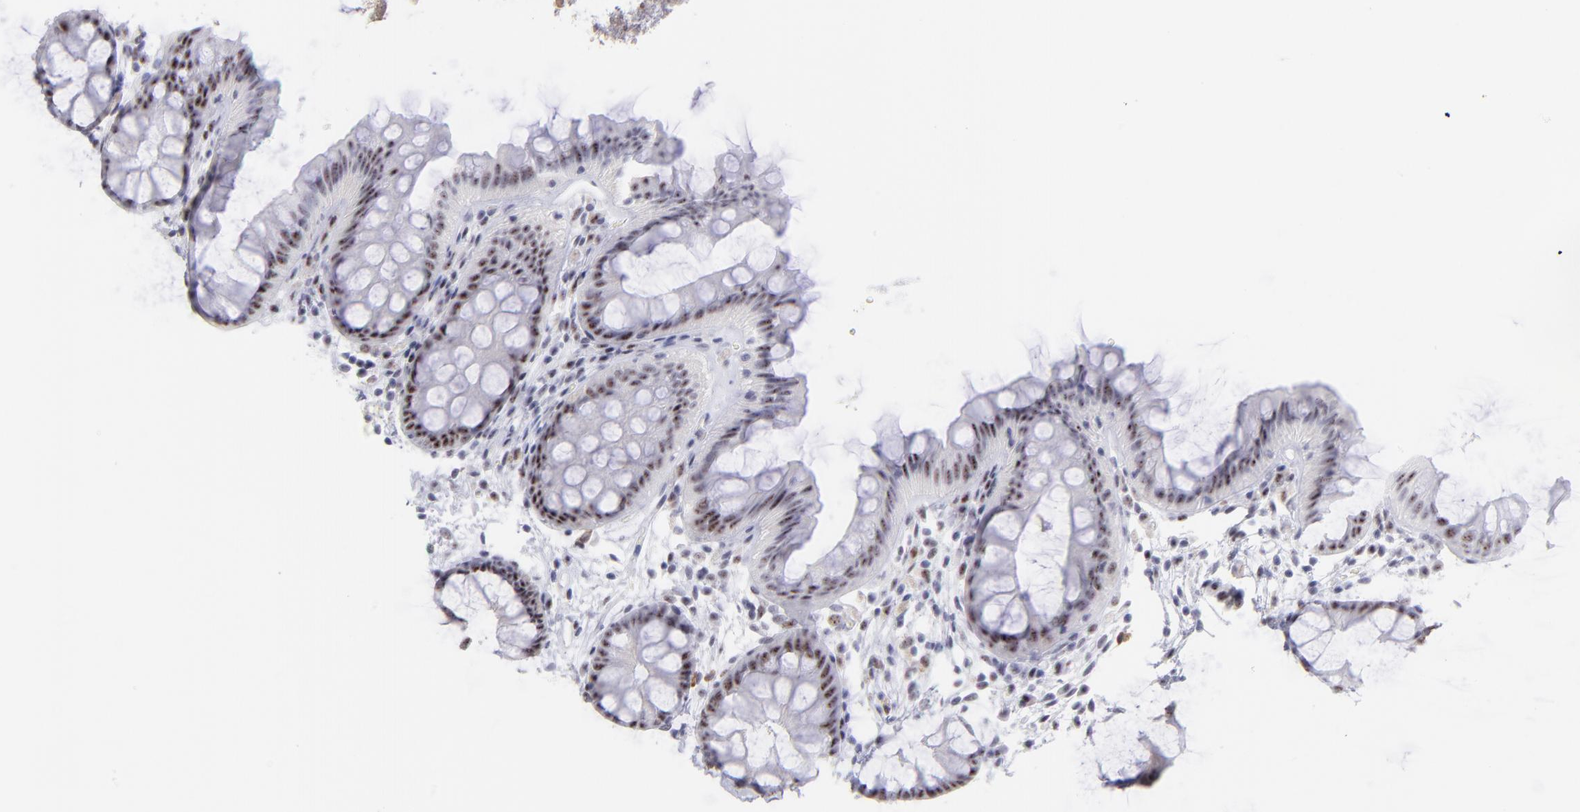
{"staining": {"intensity": "weak", "quantity": ">75%", "location": "nuclear"}, "tissue": "colon", "cell_type": "Endothelial cells", "image_type": "normal", "snomed": [{"axis": "morphology", "description": "Normal tissue, NOS"}, {"axis": "topography", "description": "Smooth muscle"}, {"axis": "topography", "description": "Colon"}], "caption": "Brown immunohistochemical staining in unremarkable human colon reveals weak nuclear staining in about >75% of endothelial cells.", "gene": "CDC25C", "patient": {"sex": "male", "age": 67}}